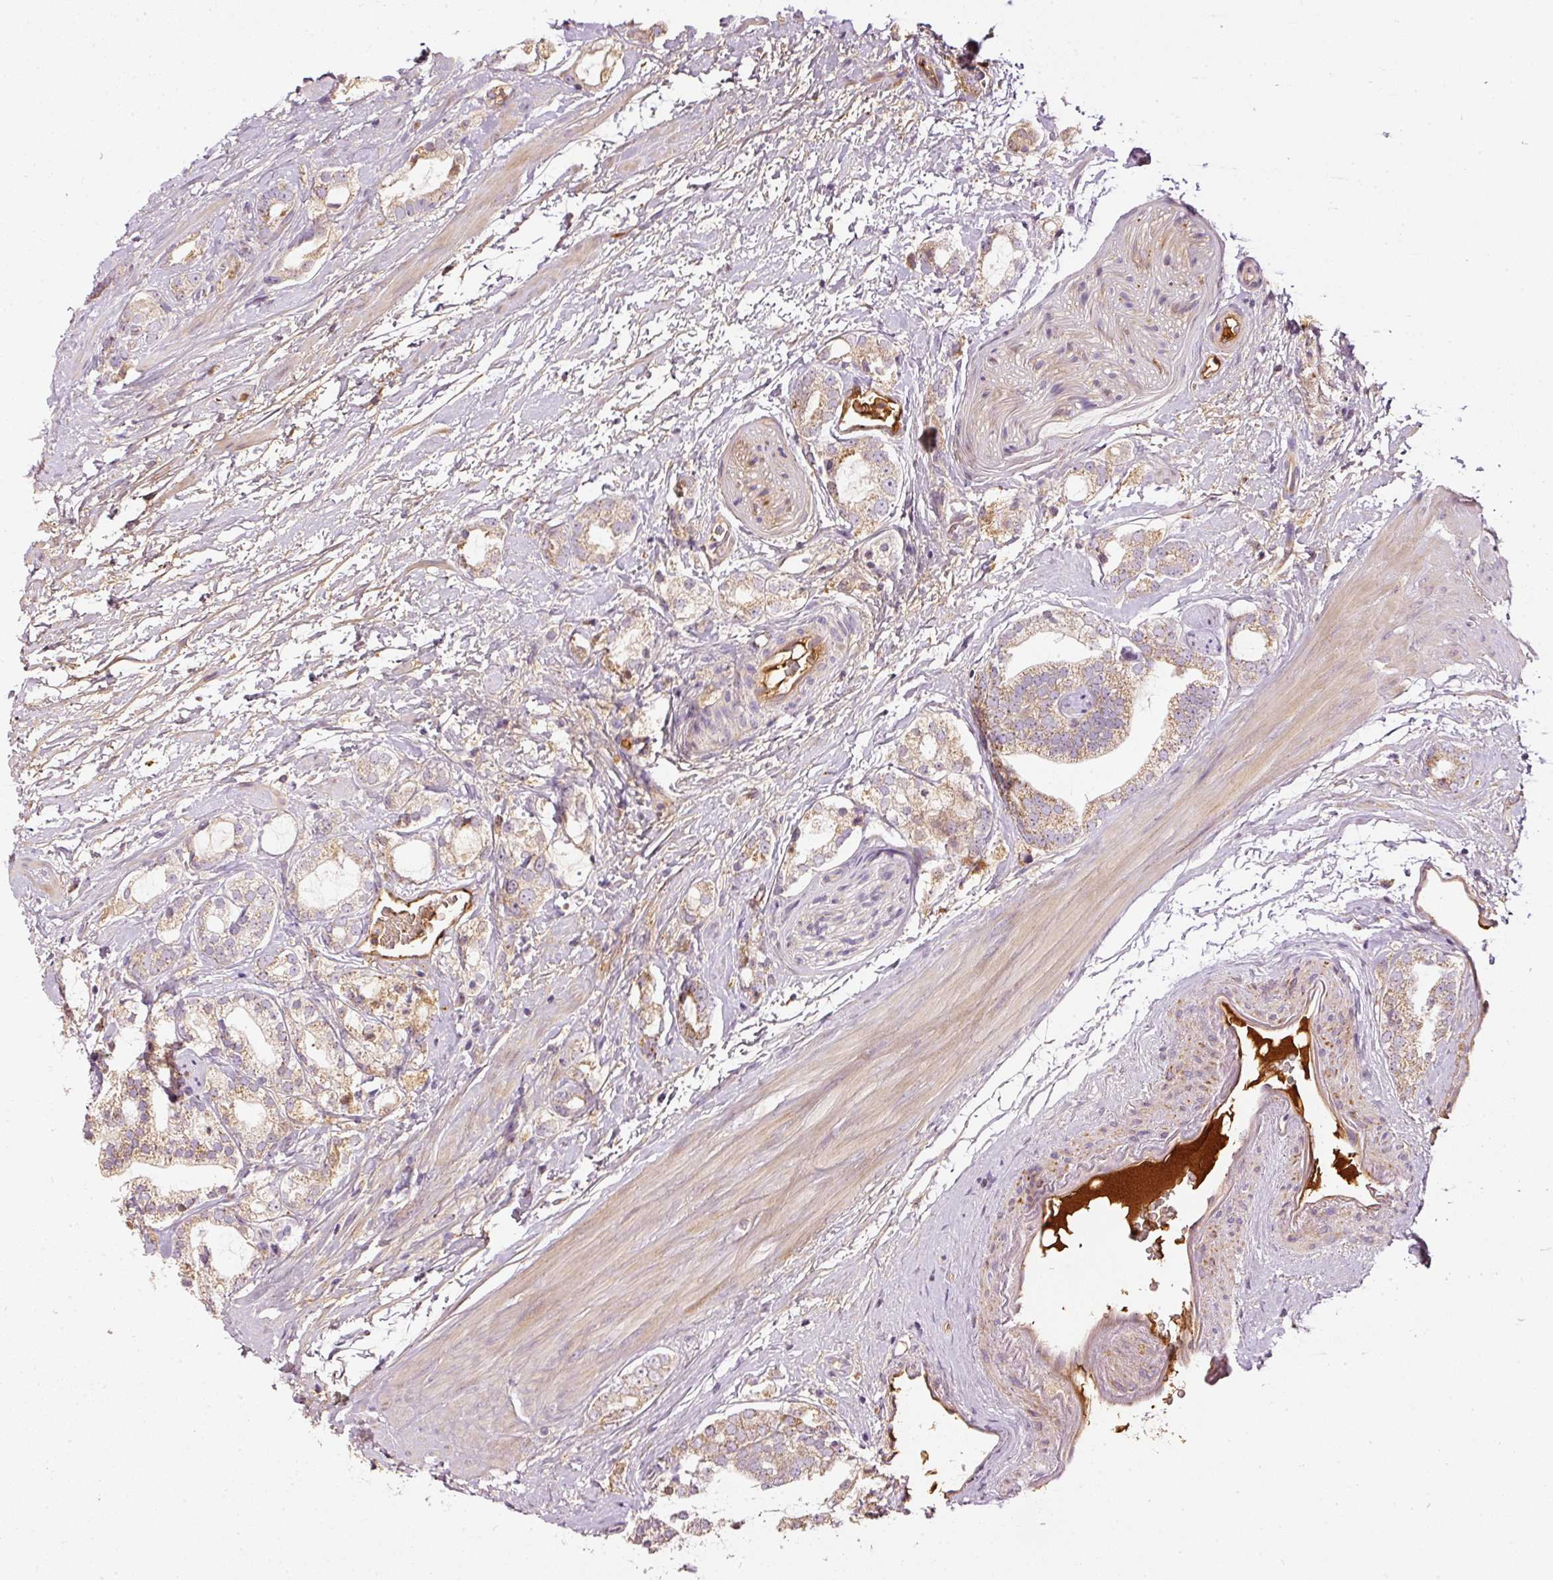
{"staining": {"intensity": "moderate", "quantity": ">75%", "location": "cytoplasmic/membranous"}, "tissue": "prostate cancer", "cell_type": "Tumor cells", "image_type": "cancer", "snomed": [{"axis": "morphology", "description": "Adenocarcinoma, High grade"}, {"axis": "topography", "description": "Prostate"}], "caption": "Immunohistochemical staining of human adenocarcinoma (high-grade) (prostate) displays medium levels of moderate cytoplasmic/membranous expression in approximately >75% of tumor cells.", "gene": "SERPING1", "patient": {"sex": "male", "age": 64}}